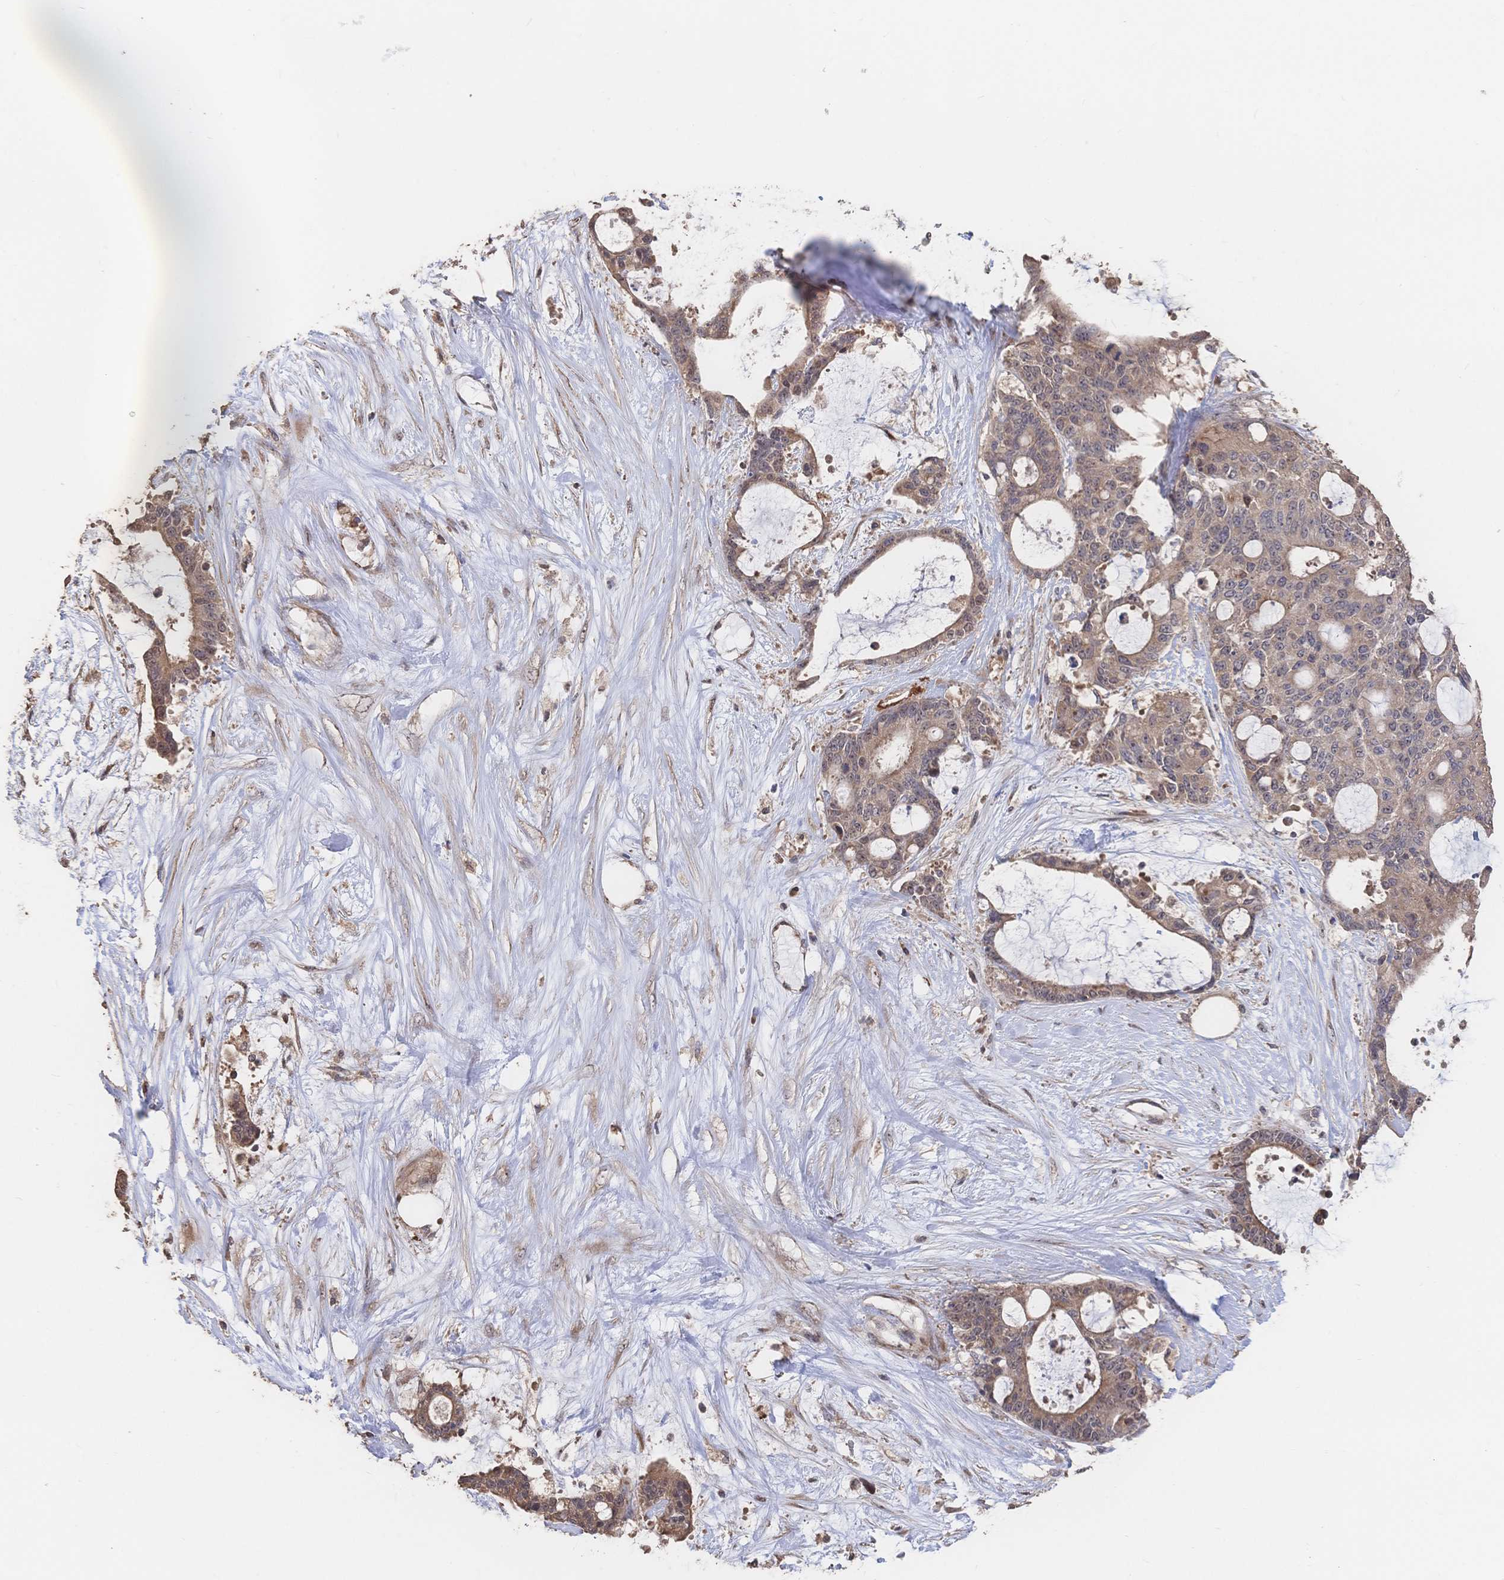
{"staining": {"intensity": "weak", "quantity": ">75%", "location": "cytoplasmic/membranous"}, "tissue": "liver cancer", "cell_type": "Tumor cells", "image_type": "cancer", "snomed": [{"axis": "morphology", "description": "Normal tissue, NOS"}, {"axis": "morphology", "description": "Cholangiocarcinoma"}, {"axis": "topography", "description": "Liver"}, {"axis": "topography", "description": "Peripheral nerve tissue"}], "caption": "A micrograph of cholangiocarcinoma (liver) stained for a protein exhibits weak cytoplasmic/membranous brown staining in tumor cells.", "gene": "DNAJA4", "patient": {"sex": "female", "age": 73}}